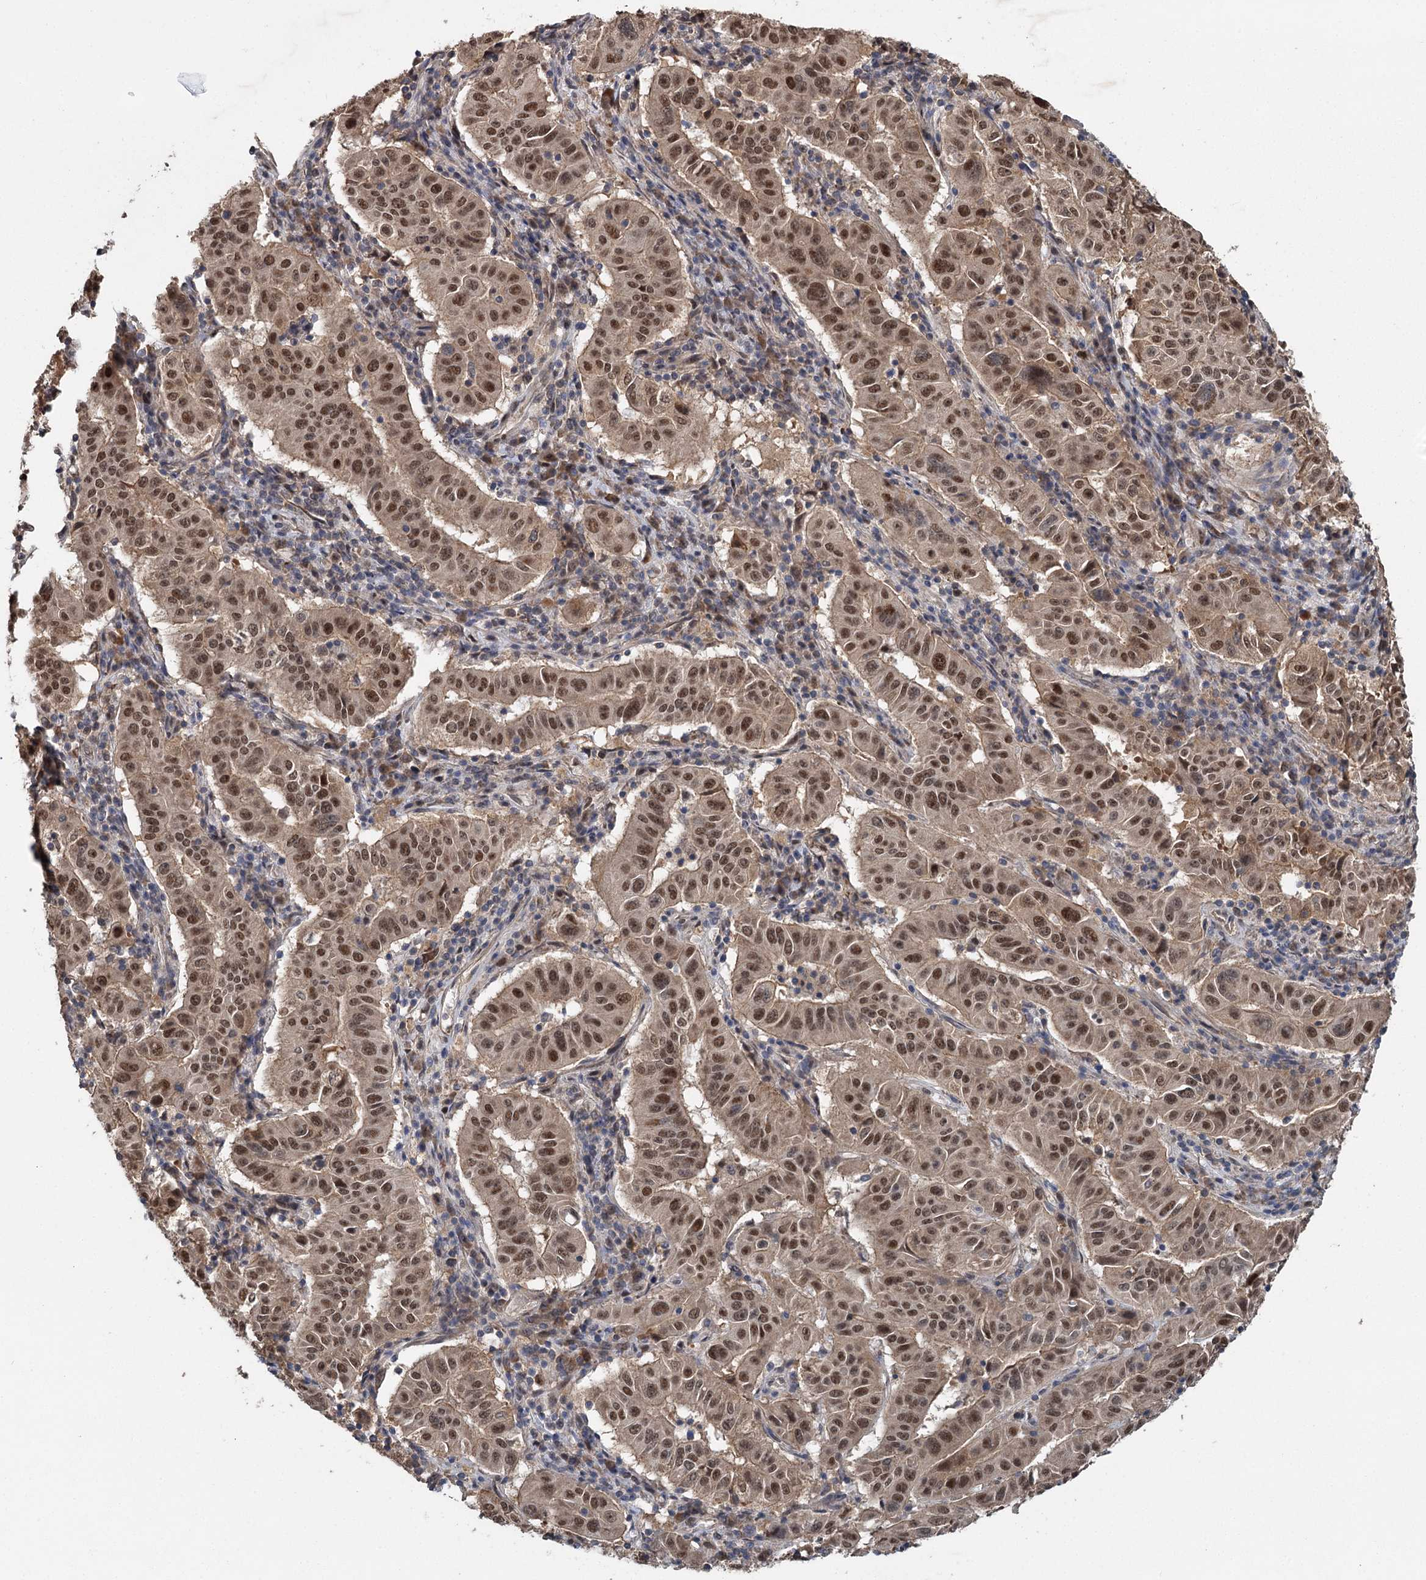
{"staining": {"intensity": "moderate", "quantity": ">75%", "location": "nuclear"}, "tissue": "pancreatic cancer", "cell_type": "Tumor cells", "image_type": "cancer", "snomed": [{"axis": "morphology", "description": "Adenocarcinoma, NOS"}, {"axis": "topography", "description": "Pancreas"}], "caption": "This image shows IHC staining of pancreatic adenocarcinoma, with medium moderate nuclear staining in approximately >75% of tumor cells.", "gene": "MYG1", "patient": {"sex": "male", "age": 63}}